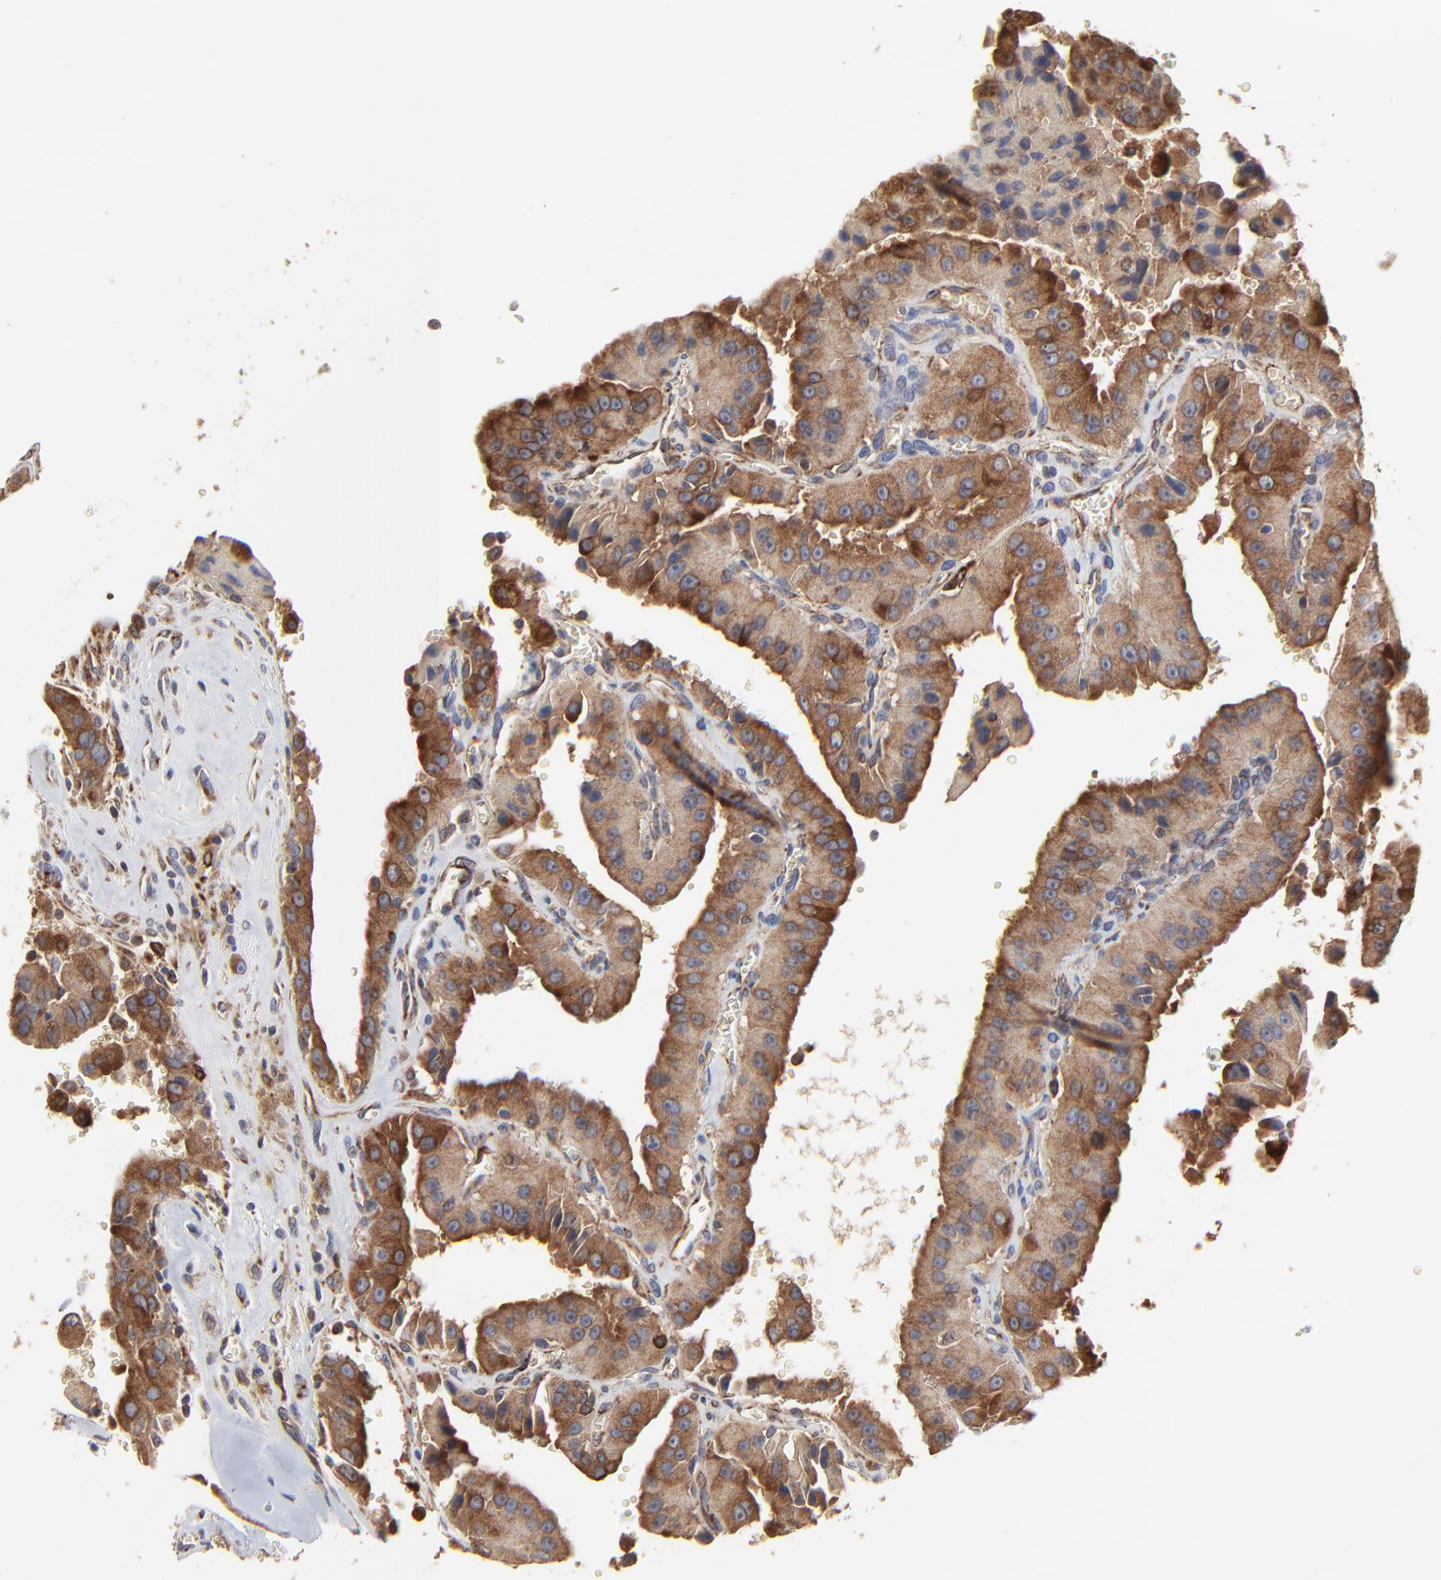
{"staining": {"intensity": "strong", "quantity": ">75%", "location": "cytoplasmic/membranous"}, "tissue": "thyroid cancer", "cell_type": "Tumor cells", "image_type": "cancer", "snomed": [{"axis": "morphology", "description": "Carcinoma, NOS"}, {"axis": "topography", "description": "Thyroid gland"}], "caption": "This photomicrograph reveals immunohistochemistry (IHC) staining of human thyroid carcinoma, with high strong cytoplasmic/membranous positivity in approximately >75% of tumor cells.", "gene": "RAB9A", "patient": {"sex": "male", "age": 76}}